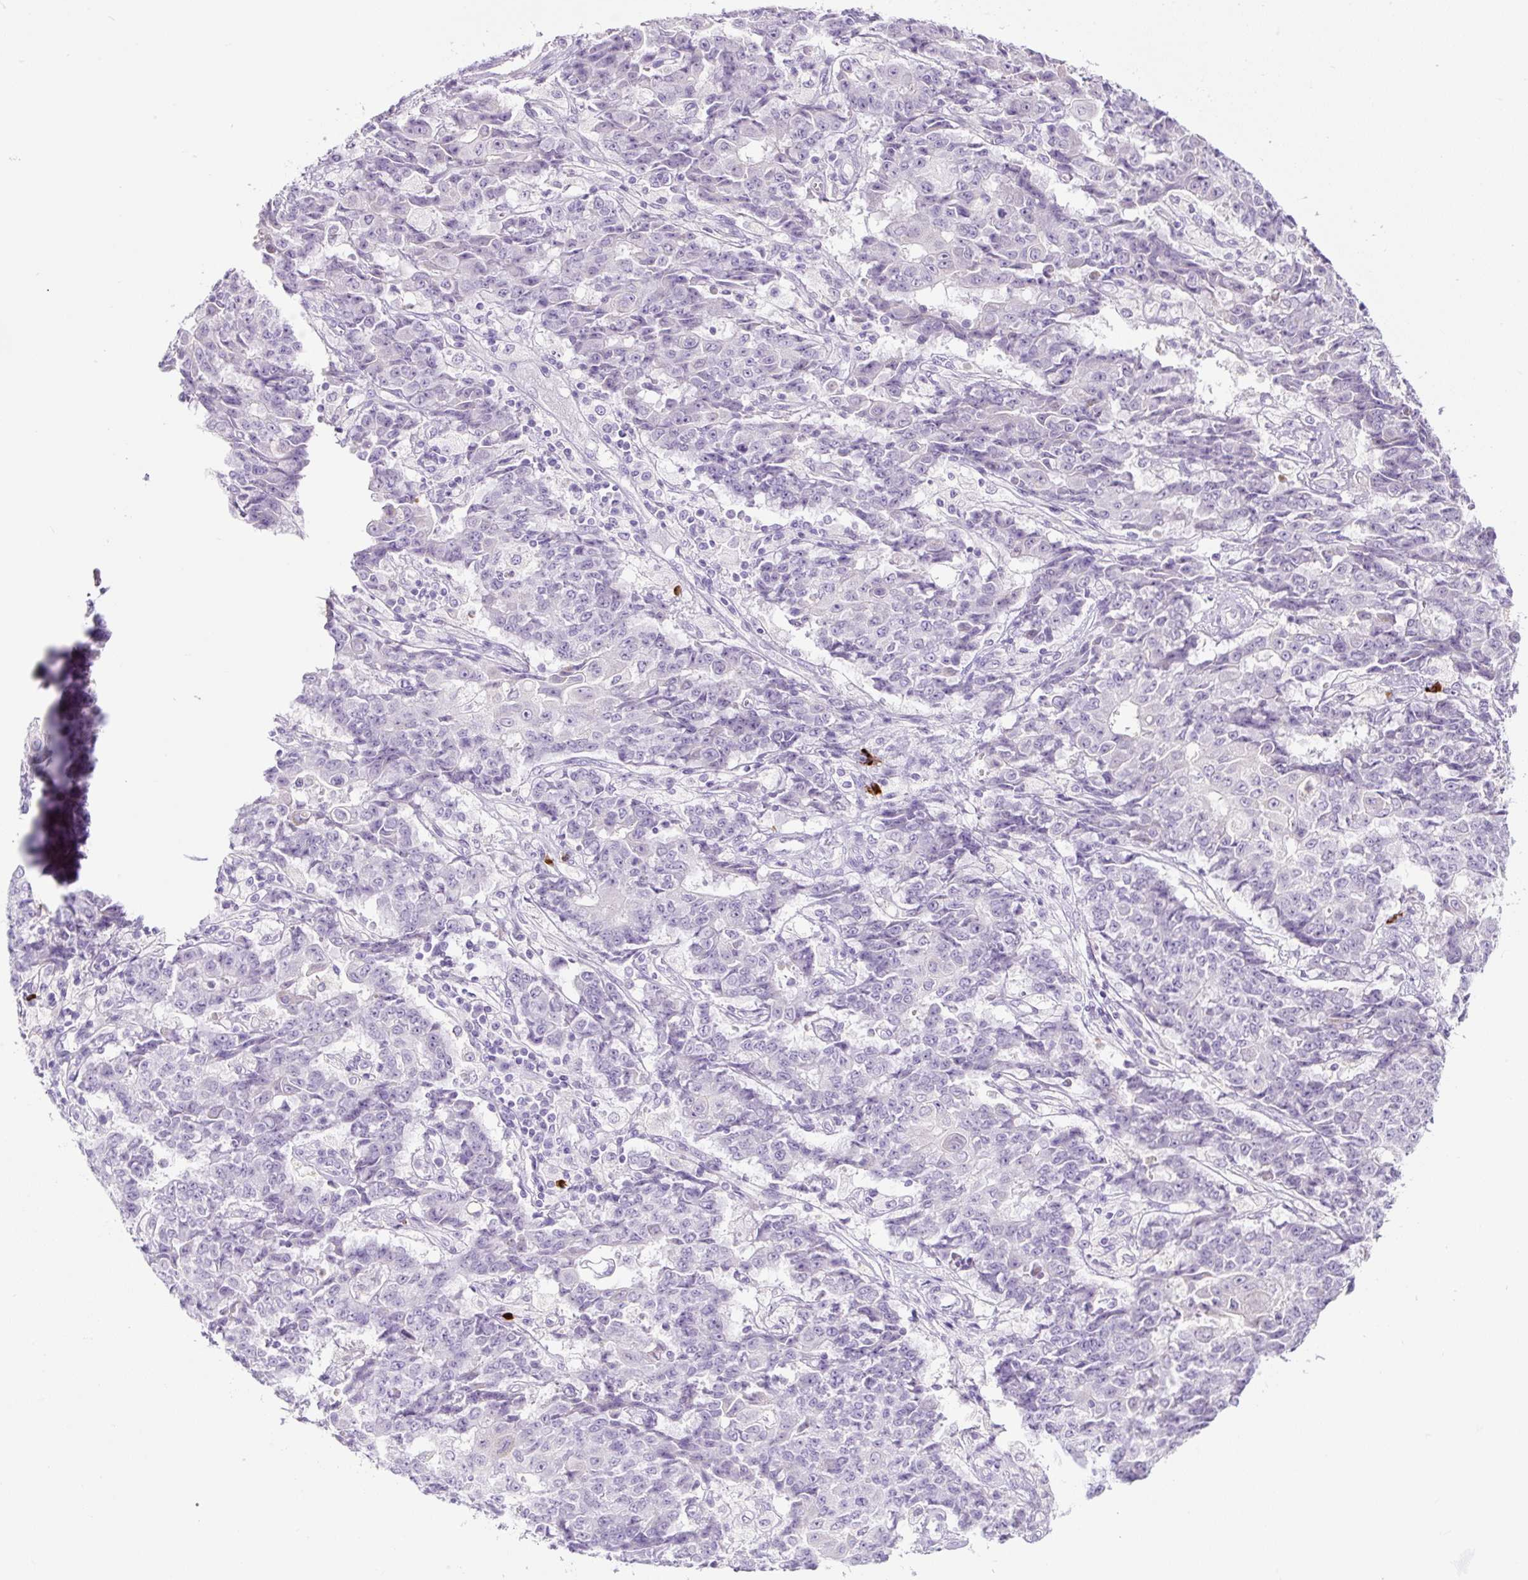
{"staining": {"intensity": "negative", "quantity": "none", "location": "none"}, "tissue": "ovarian cancer", "cell_type": "Tumor cells", "image_type": "cancer", "snomed": [{"axis": "morphology", "description": "Carcinoma, endometroid"}, {"axis": "topography", "description": "Ovary"}], "caption": "High power microscopy histopathology image of an immunohistochemistry micrograph of endometroid carcinoma (ovarian), revealing no significant expression in tumor cells.", "gene": "RNF212B", "patient": {"sex": "female", "age": 42}}